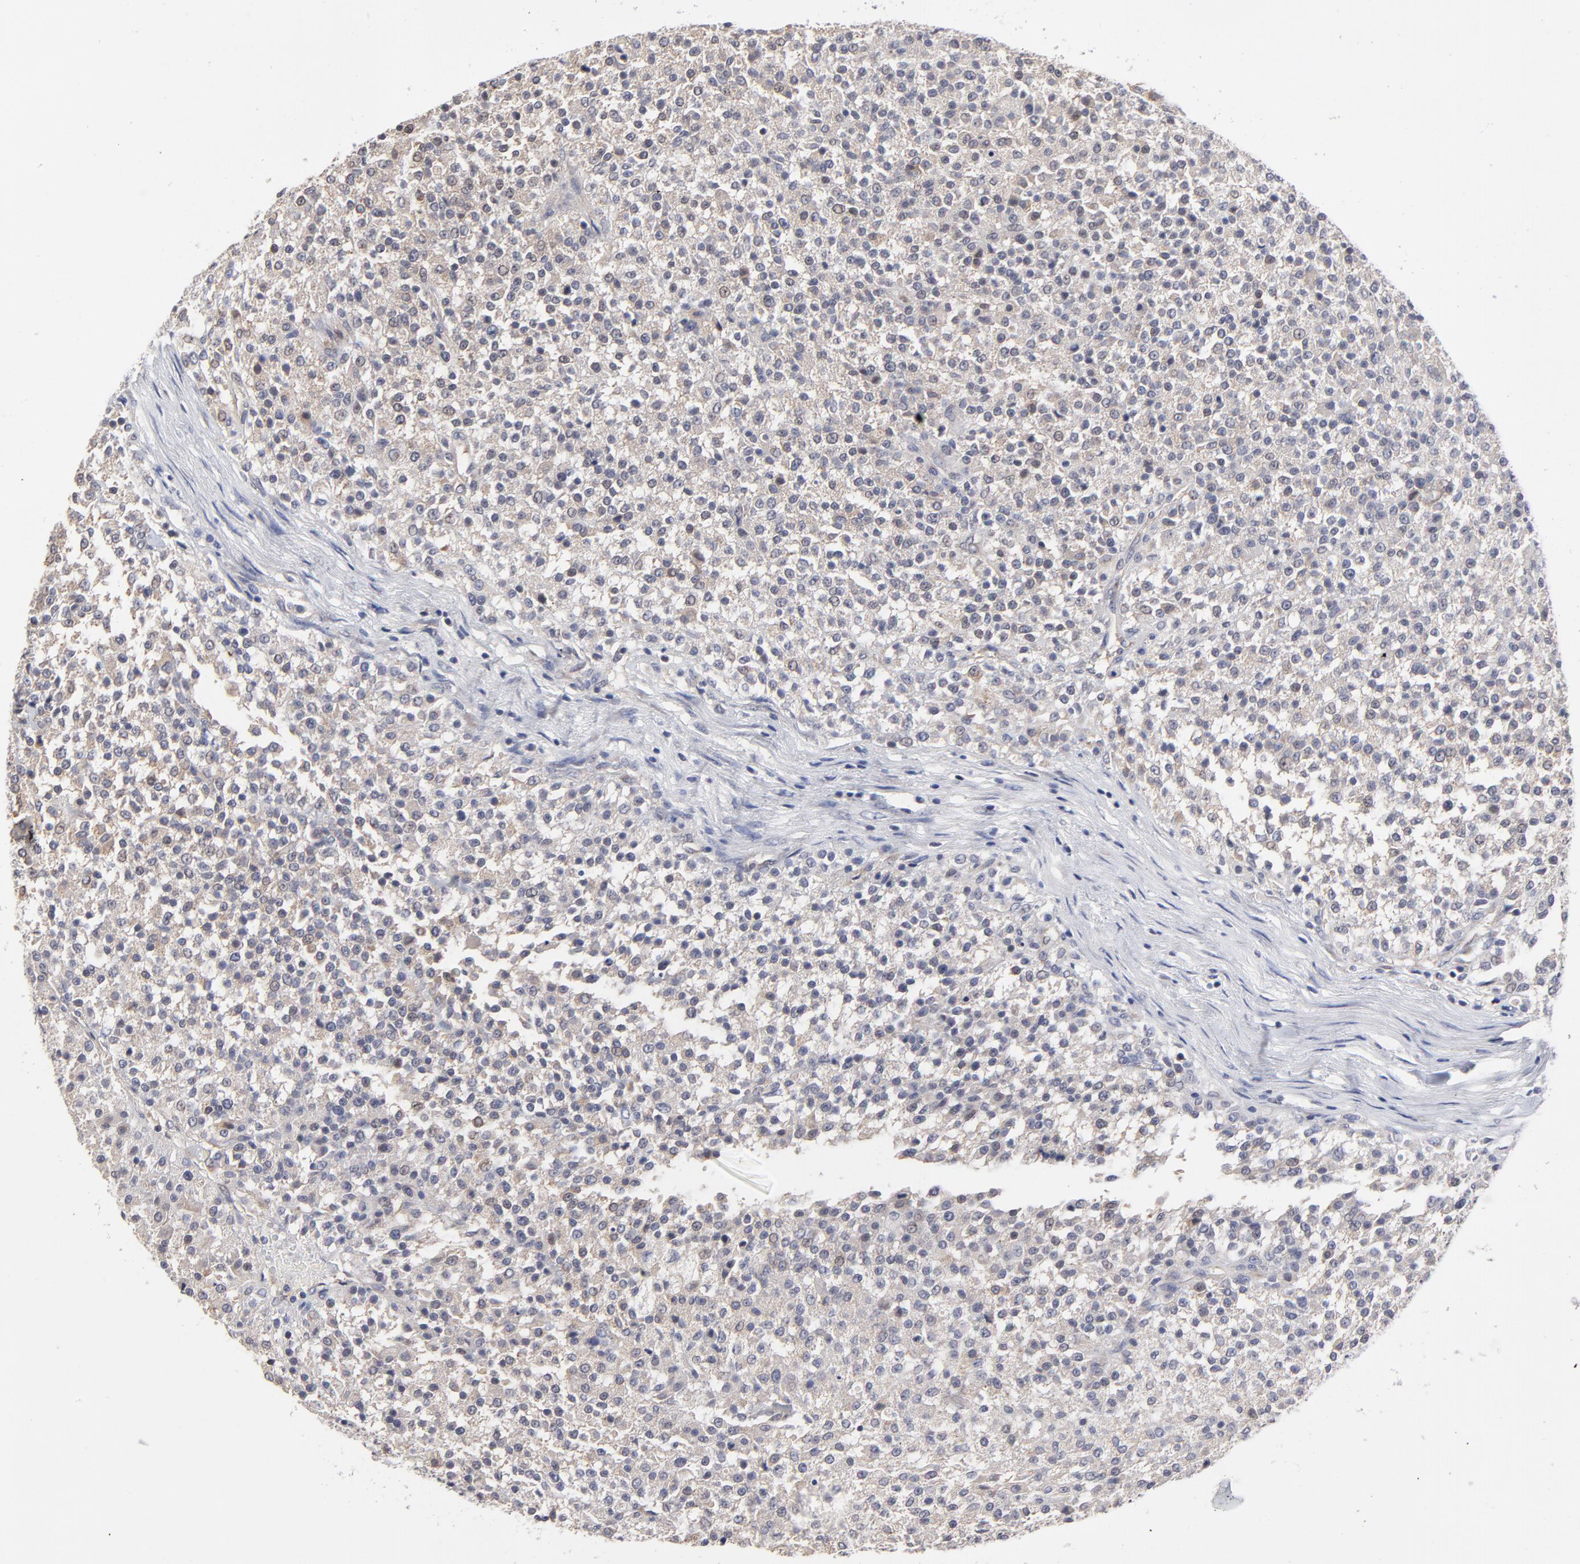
{"staining": {"intensity": "weak", "quantity": ">75%", "location": "cytoplasmic/membranous"}, "tissue": "testis cancer", "cell_type": "Tumor cells", "image_type": "cancer", "snomed": [{"axis": "morphology", "description": "Seminoma, NOS"}, {"axis": "topography", "description": "Testis"}], "caption": "A low amount of weak cytoplasmic/membranous staining is seen in approximately >75% of tumor cells in testis cancer (seminoma) tissue.", "gene": "ZNF157", "patient": {"sex": "male", "age": 59}}